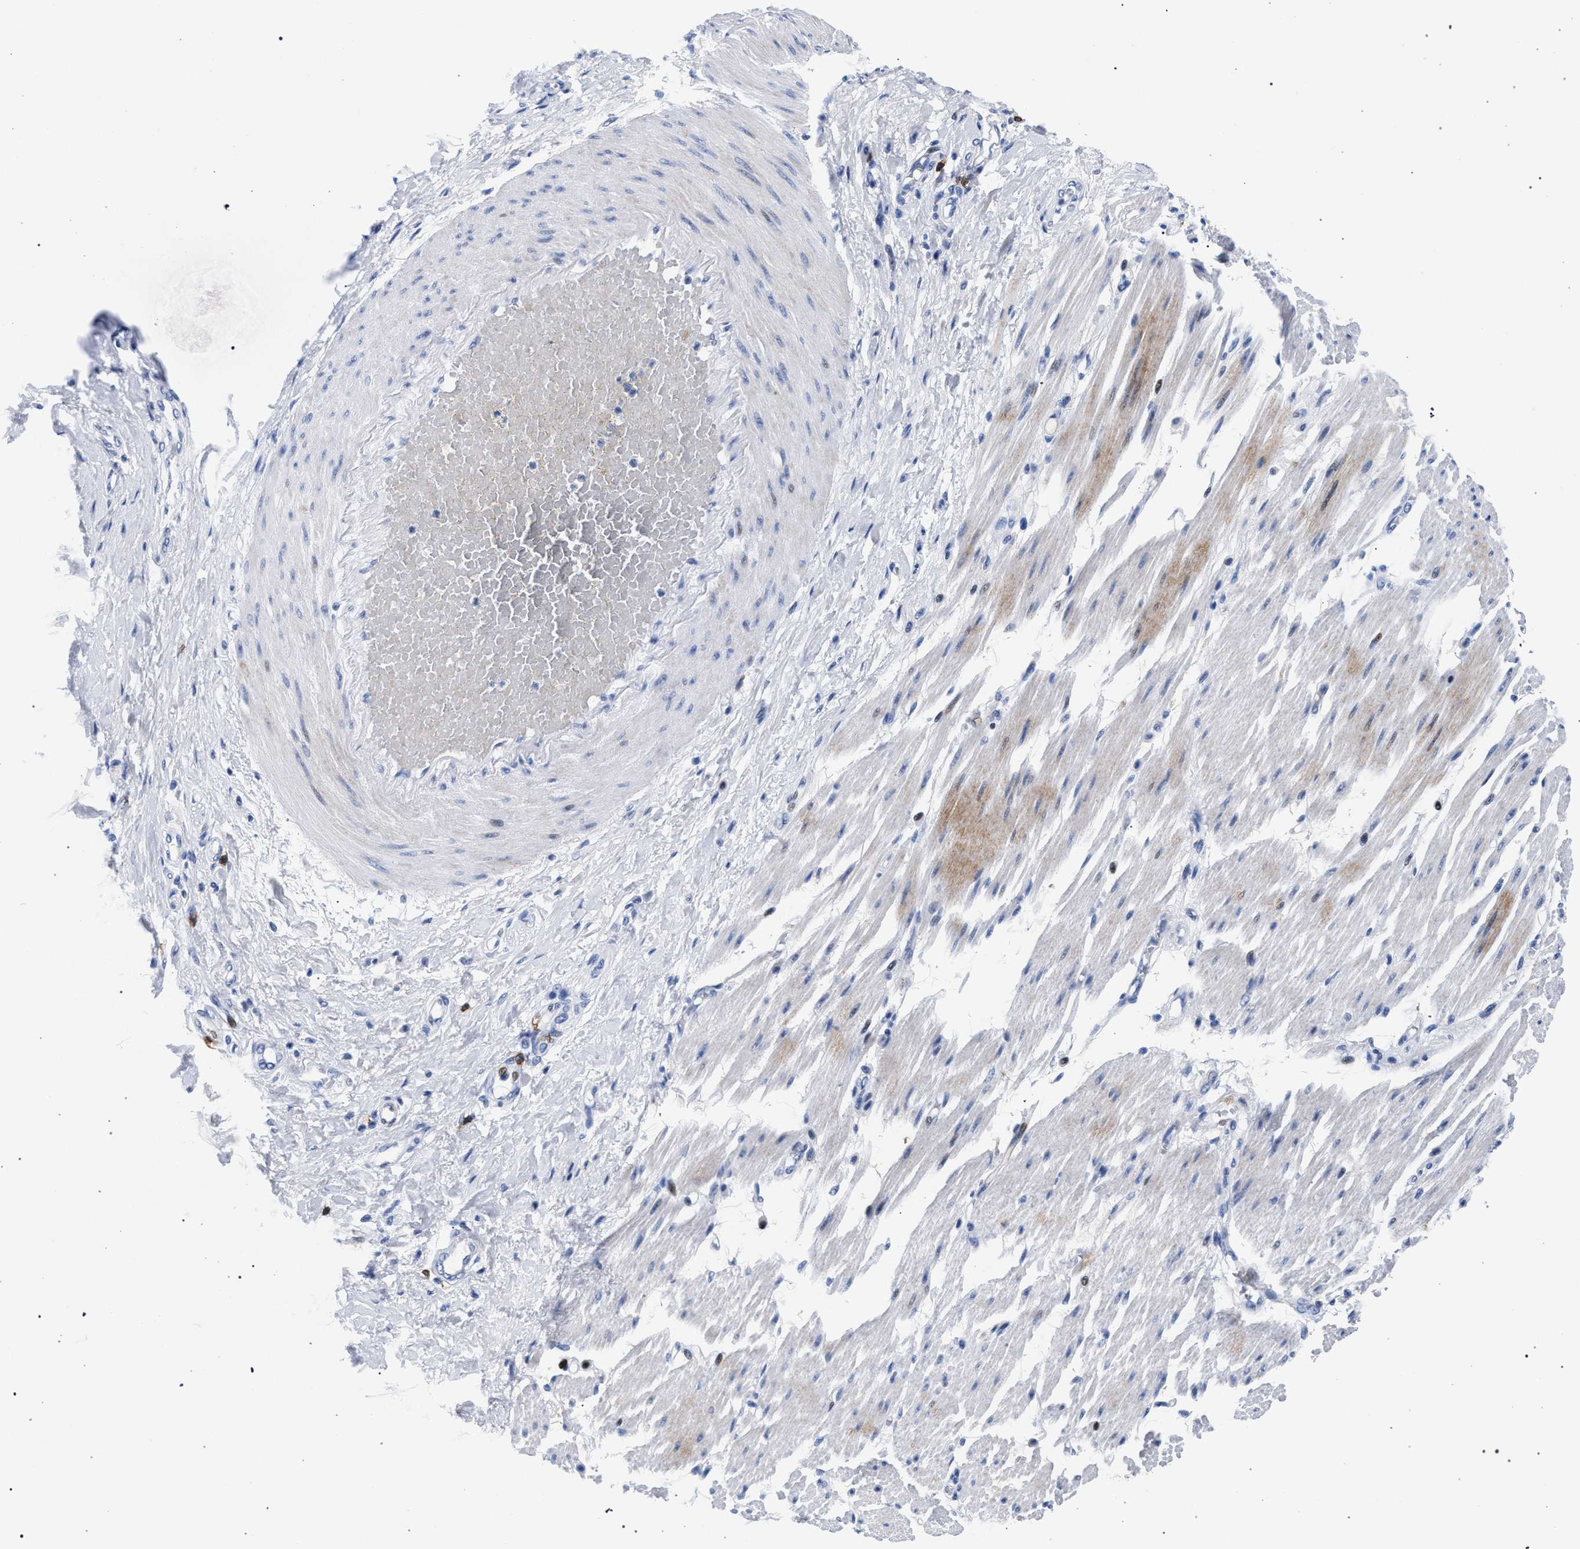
{"staining": {"intensity": "negative", "quantity": "none", "location": "none"}, "tissue": "adipose tissue", "cell_type": "Adipocytes", "image_type": "normal", "snomed": [{"axis": "morphology", "description": "Normal tissue, NOS"}, {"axis": "morphology", "description": "Adenocarcinoma, NOS"}, {"axis": "topography", "description": "Esophagus"}], "caption": "This image is of benign adipose tissue stained with immunohistochemistry (IHC) to label a protein in brown with the nuclei are counter-stained blue. There is no staining in adipocytes. The staining is performed using DAB brown chromogen with nuclei counter-stained in using hematoxylin.", "gene": "KLRK1", "patient": {"sex": "male", "age": 62}}